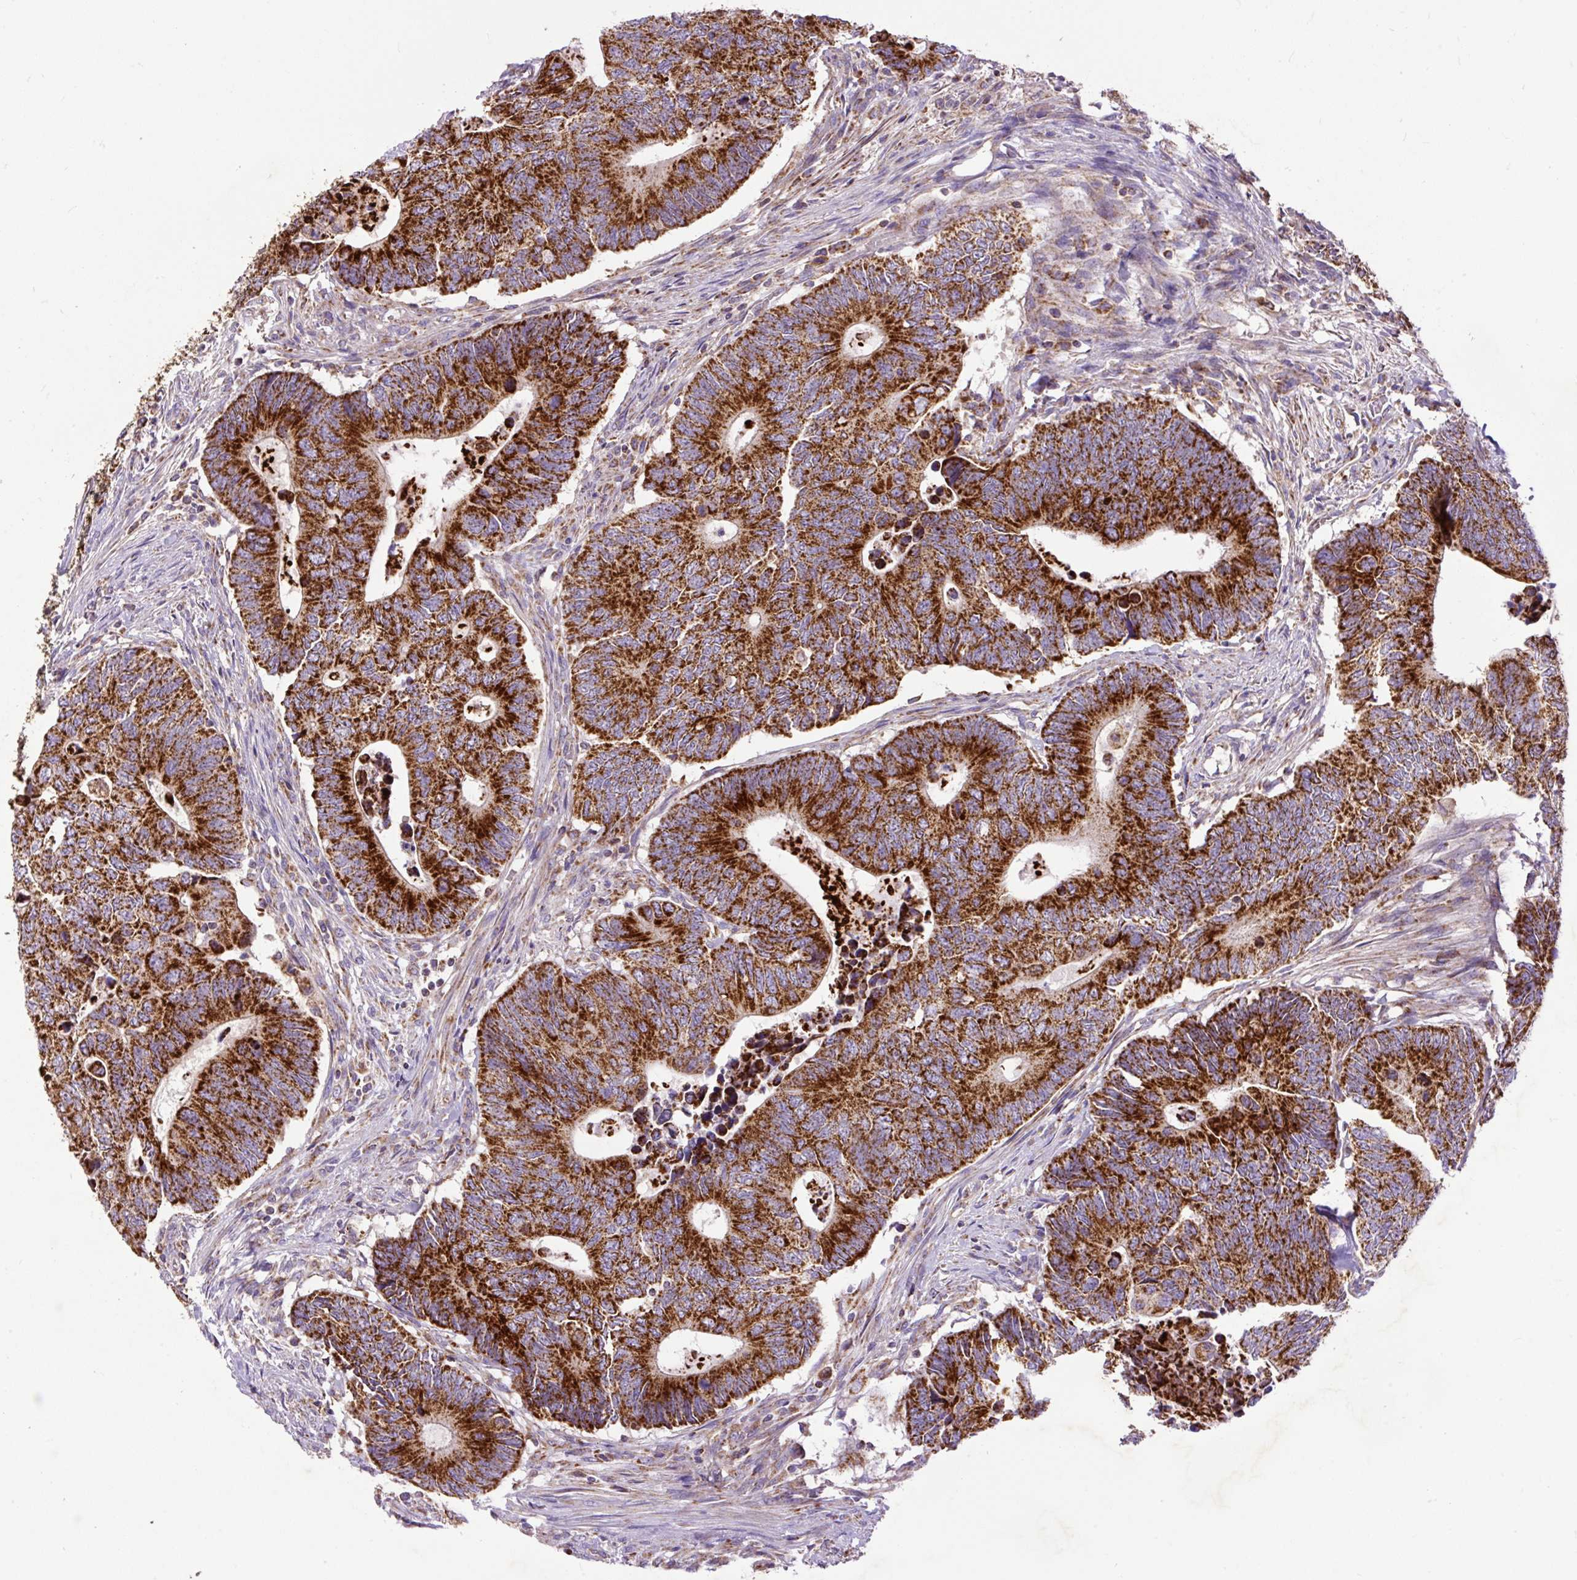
{"staining": {"intensity": "strong", "quantity": ">75%", "location": "cytoplasmic/membranous"}, "tissue": "colorectal cancer", "cell_type": "Tumor cells", "image_type": "cancer", "snomed": [{"axis": "morphology", "description": "Adenocarcinoma, NOS"}, {"axis": "topography", "description": "Colon"}], "caption": "Immunohistochemistry (IHC) (DAB (3,3'-diaminobenzidine)) staining of colorectal cancer (adenocarcinoma) shows strong cytoplasmic/membranous protein staining in about >75% of tumor cells. (IHC, brightfield microscopy, high magnification).", "gene": "TOMM40", "patient": {"sex": "male", "age": 87}}